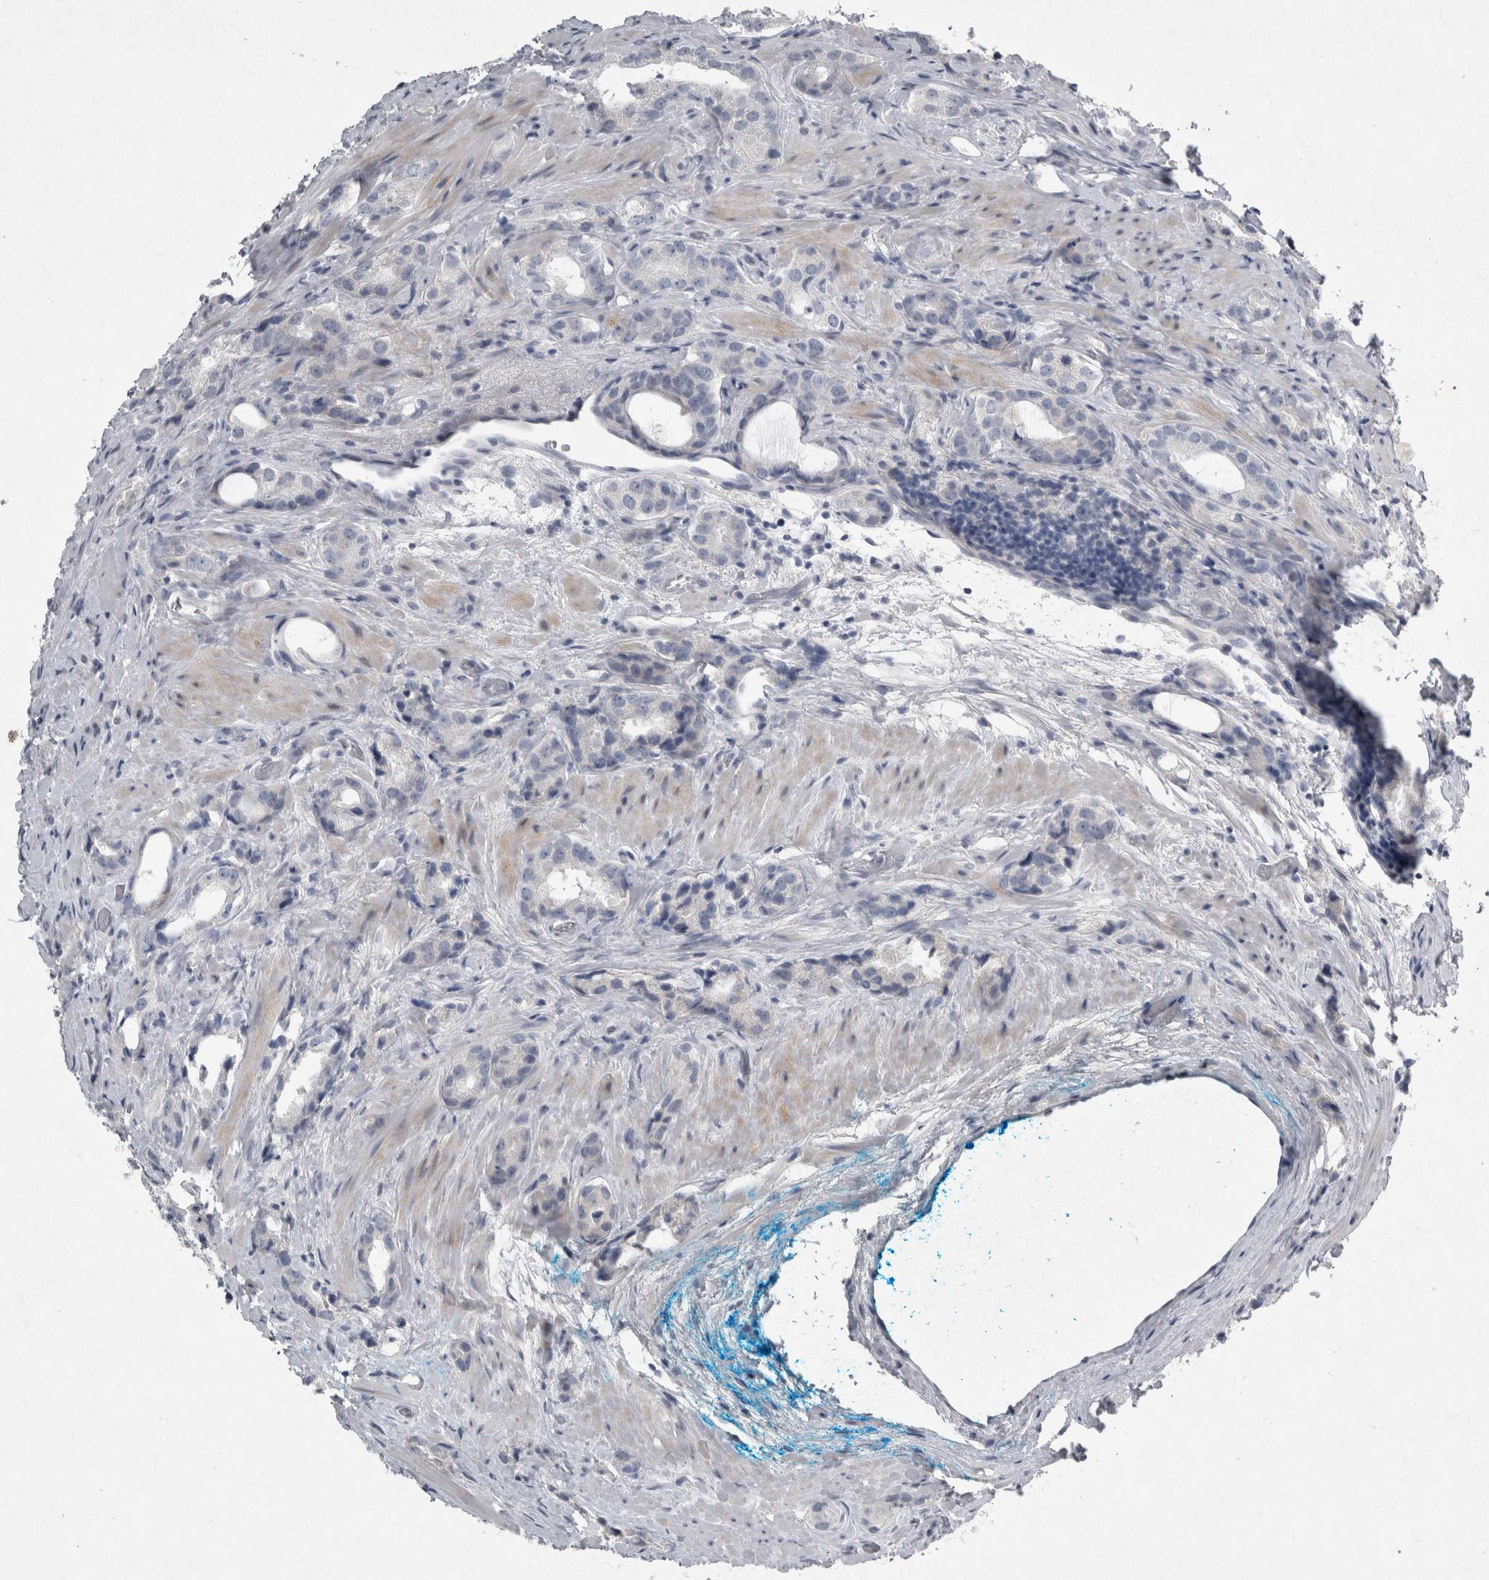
{"staining": {"intensity": "negative", "quantity": "none", "location": "none"}, "tissue": "prostate cancer", "cell_type": "Tumor cells", "image_type": "cancer", "snomed": [{"axis": "morphology", "description": "Adenocarcinoma, High grade"}, {"axis": "topography", "description": "Prostate"}], "caption": "Immunohistochemistry photomicrograph of neoplastic tissue: human prostate cancer stained with DAB exhibits no significant protein expression in tumor cells. (Stains: DAB immunohistochemistry (IHC) with hematoxylin counter stain, Microscopy: brightfield microscopy at high magnification).", "gene": "PDX1", "patient": {"sex": "male", "age": 63}}